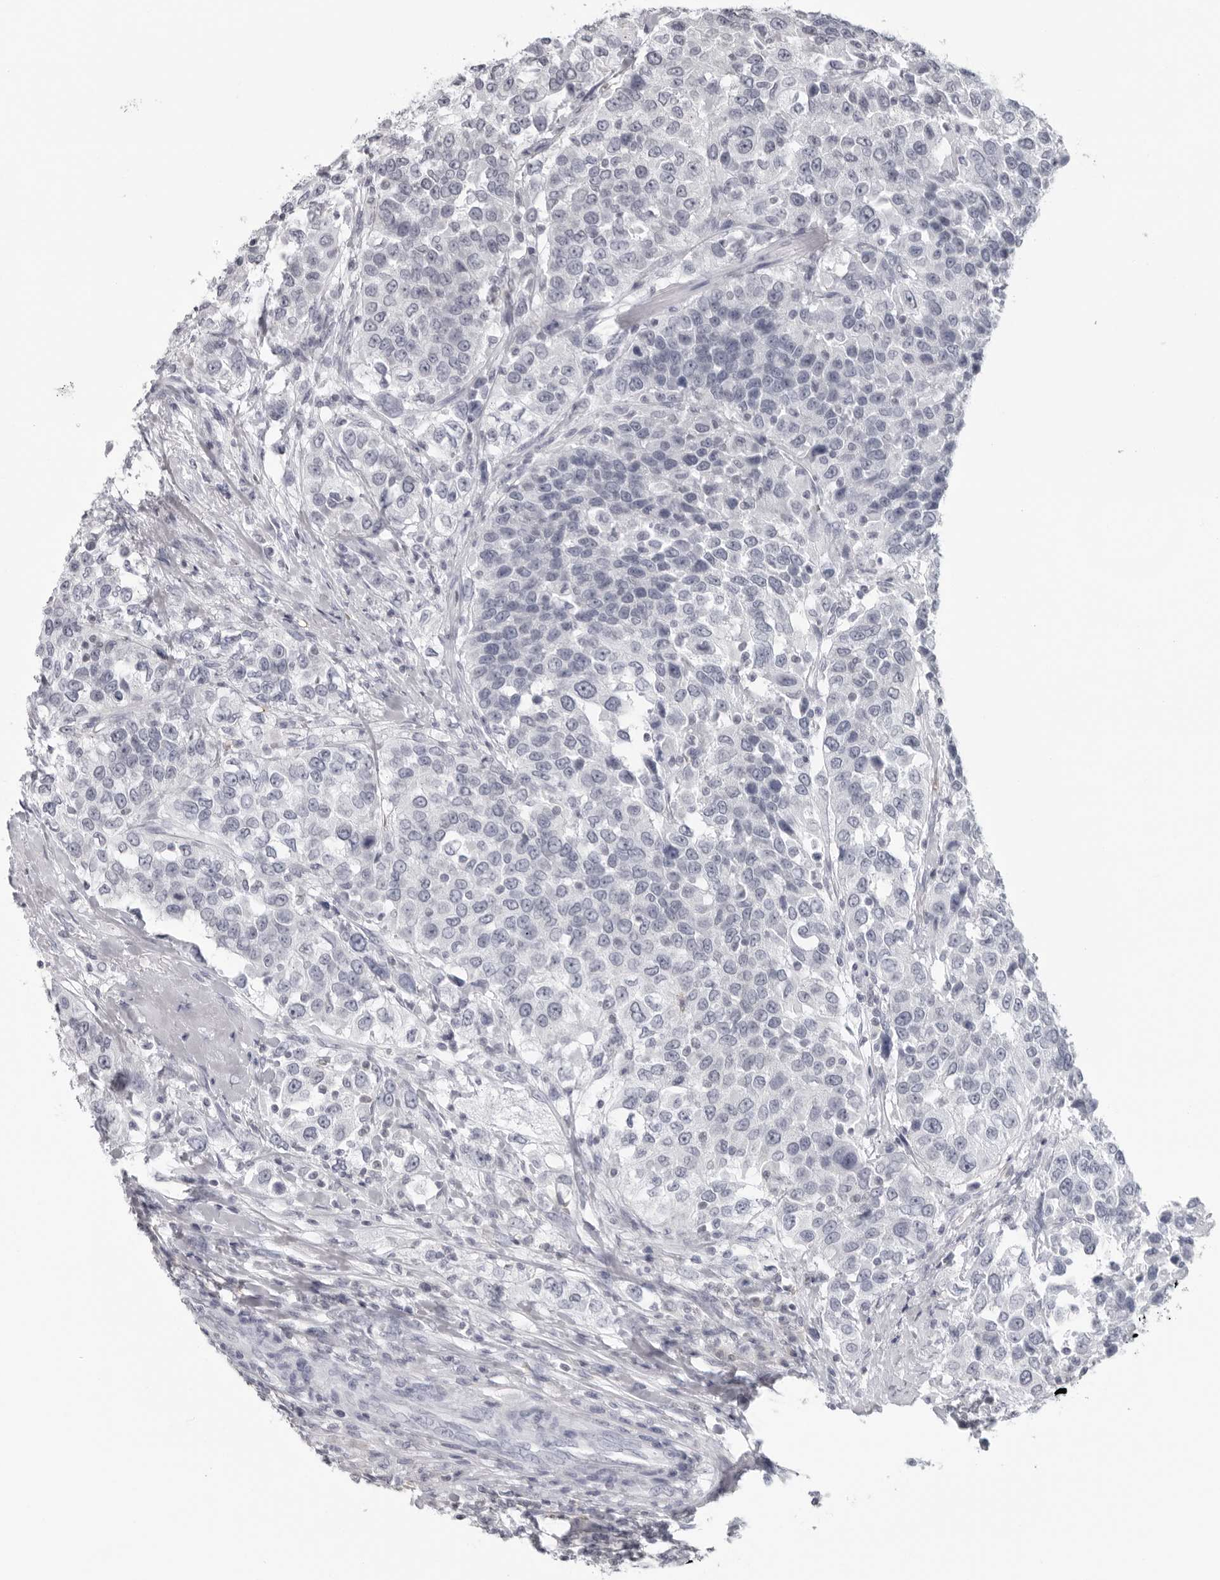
{"staining": {"intensity": "negative", "quantity": "none", "location": "none"}, "tissue": "urothelial cancer", "cell_type": "Tumor cells", "image_type": "cancer", "snomed": [{"axis": "morphology", "description": "Urothelial carcinoma, High grade"}, {"axis": "topography", "description": "Urinary bladder"}], "caption": "Histopathology image shows no significant protein positivity in tumor cells of urothelial cancer.", "gene": "EPB41", "patient": {"sex": "female", "age": 80}}